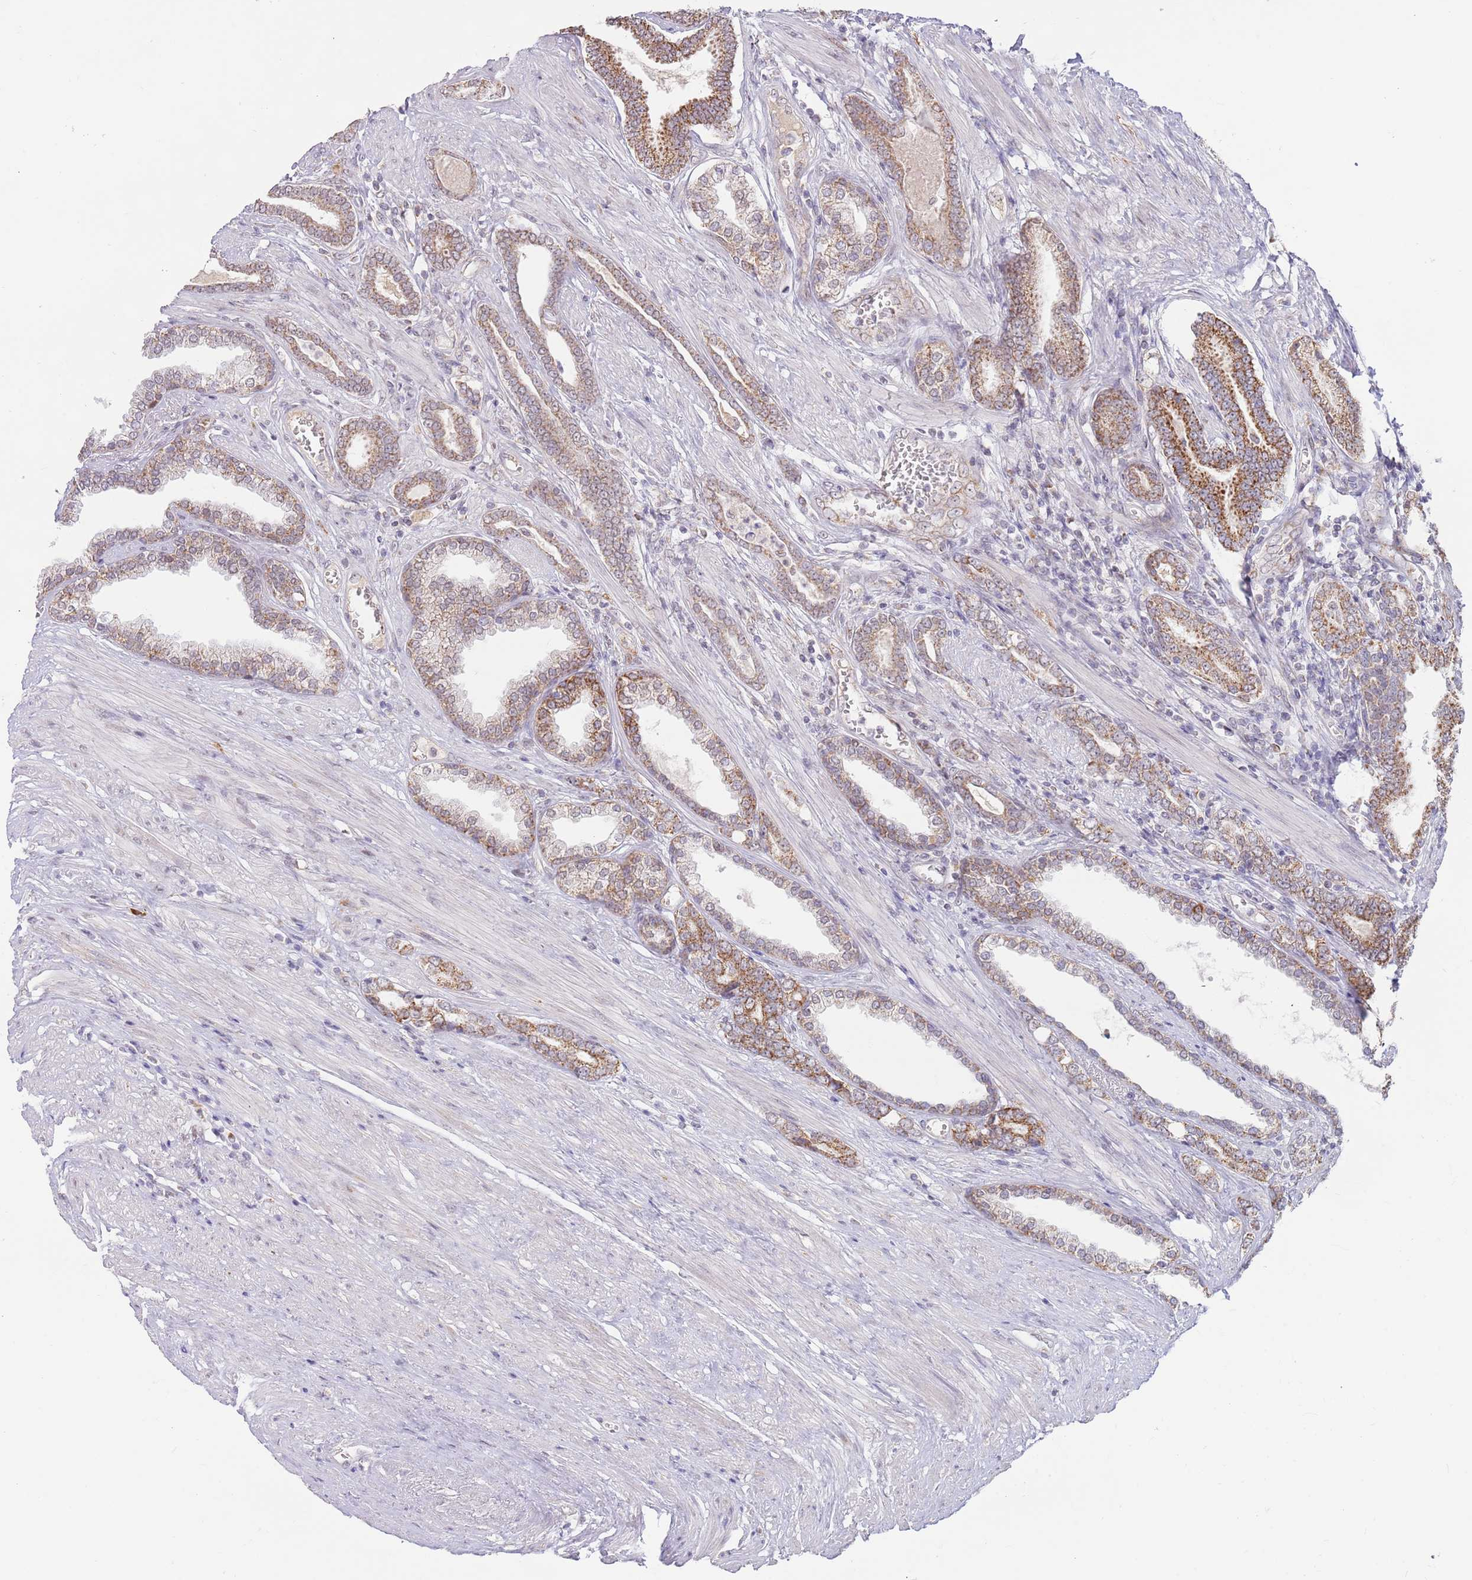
{"staining": {"intensity": "strong", "quantity": ">75%", "location": "cytoplasmic/membranous"}, "tissue": "prostate cancer", "cell_type": "Tumor cells", "image_type": "cancer", "snomed": [{"axis": "morphology", "description": "Adenocarcinoma, NOS"}, {"axis": "topography", "description": "Prostate and seminal vesicle, NOS"}], "caption": "Human prostate adenocarcinoma stained for a protein (brown) displays strong cytoplasmic/membranous positive expression in approximately >75% of tumor cells.", "gene": "TIMM13", "patient": {"sex": "male", "age": 76}}